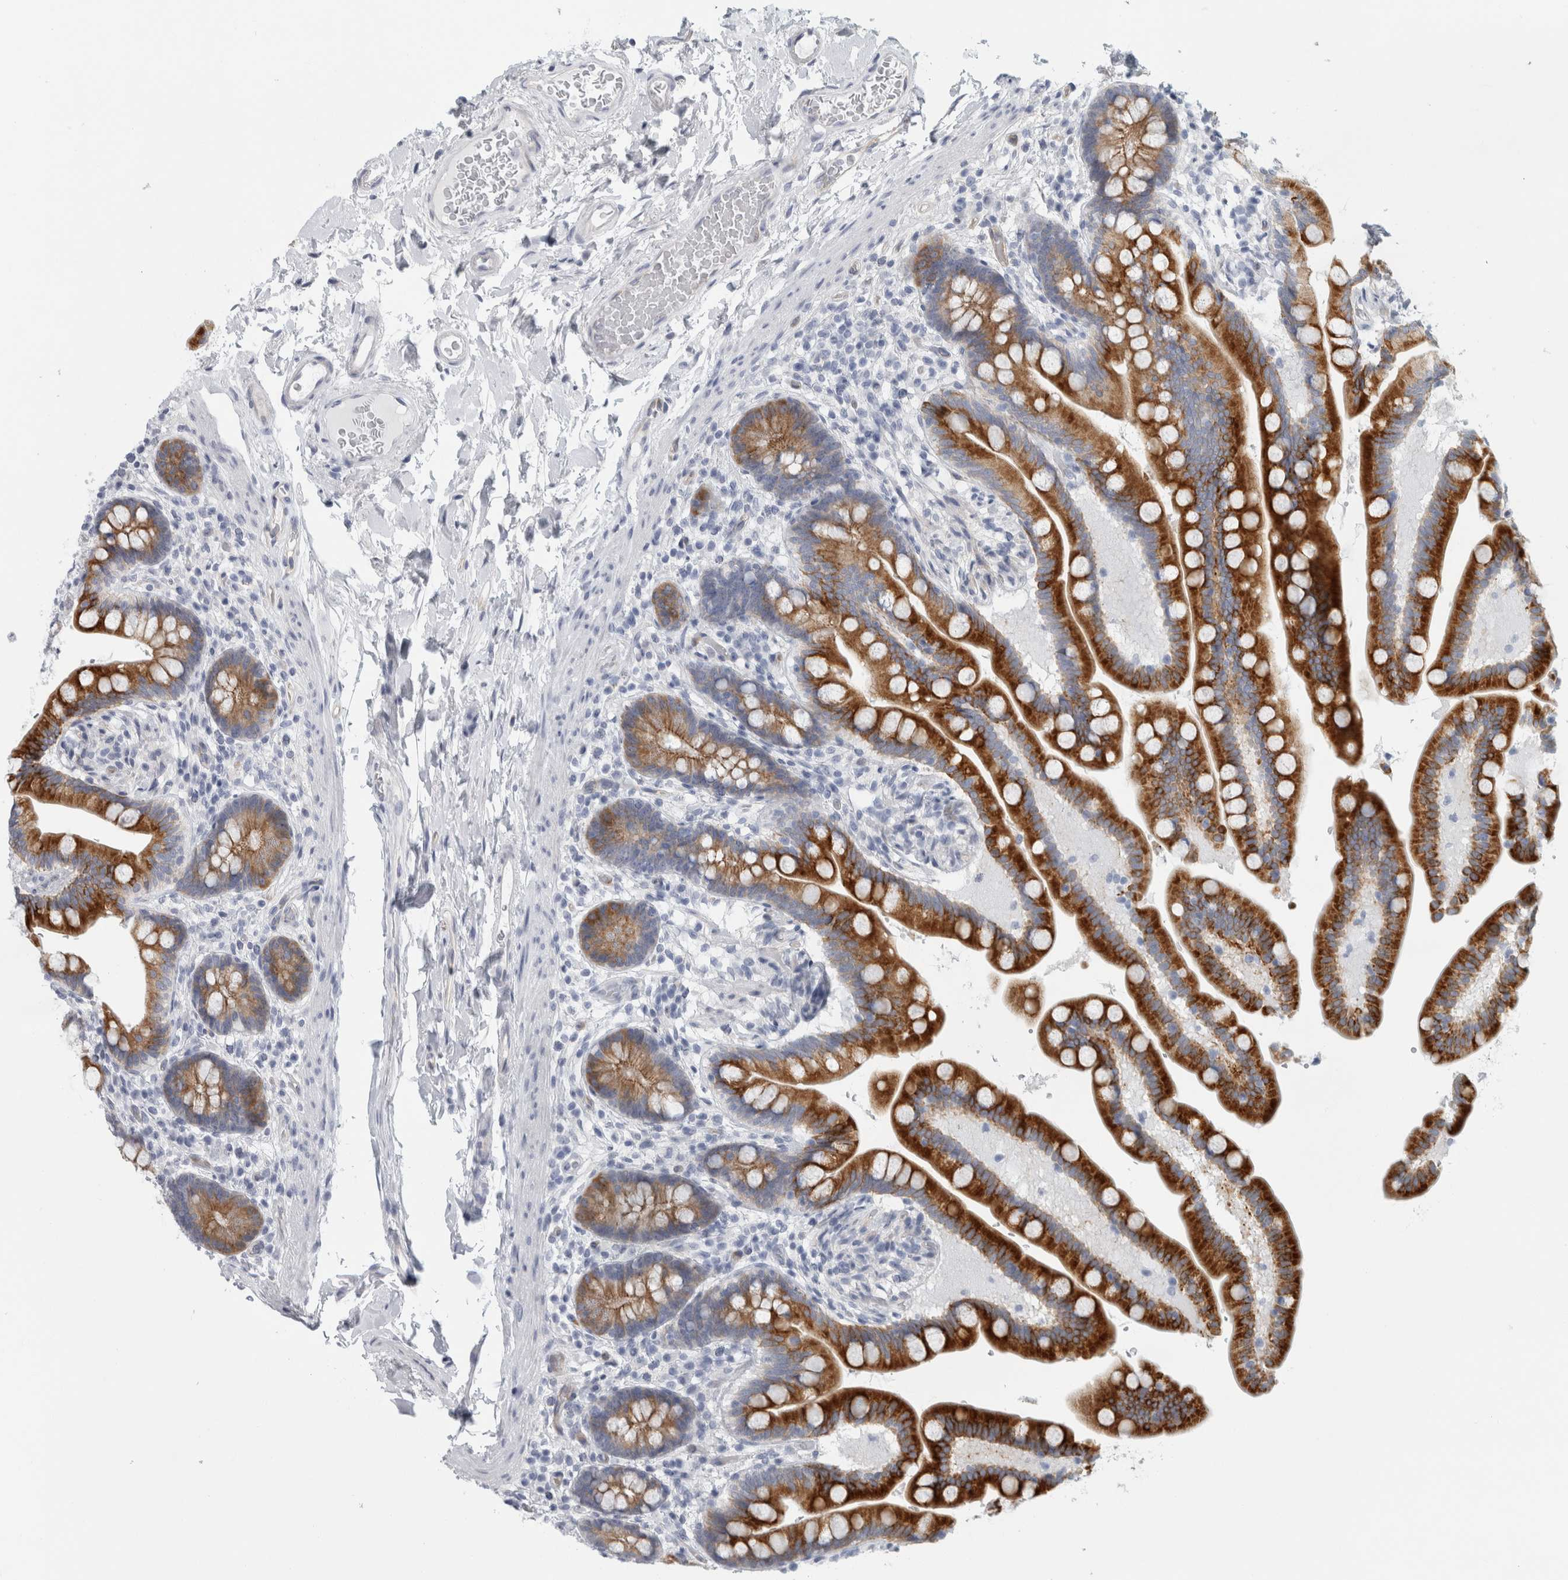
{"staining": {"intensity": "negative", "quantity": "none", "location": "none"}, "tissue": "colon", "cell_type": "Endothelial cells", "image_type": "normal", "snomed": [{"axis": "morphology", "description": "Normal tissue, NOS"}, {"axis": "topography", "description": "Smooth muscle"}, {"axis": "topography", "description": "Colon"}], "caption": "Immunohistochemical staining of benign human colon shows no significant staining in endothelial cells.", "gene": "B3GNT3", "patient": {"sex": "male", "age": 73}}